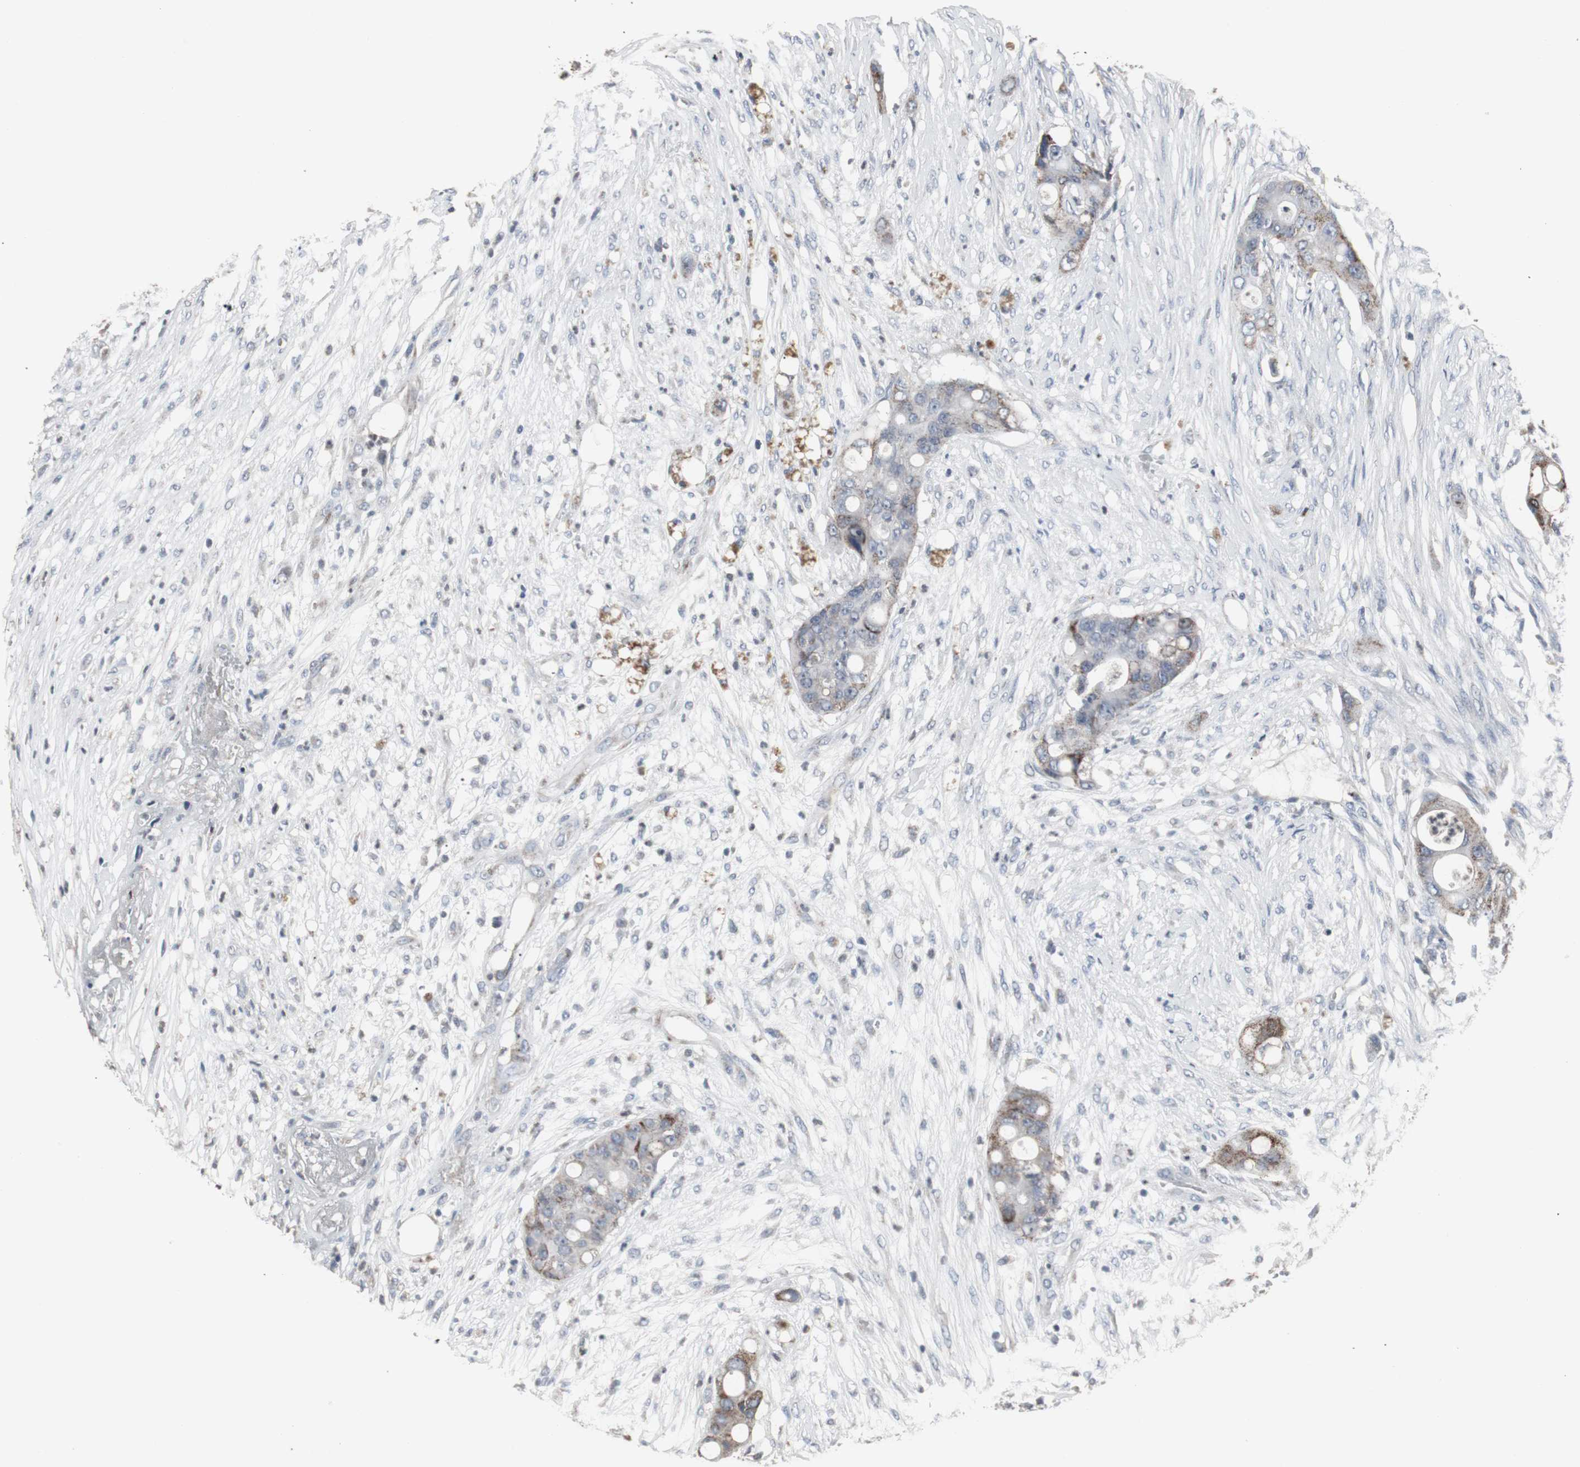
{"staining": {"intensity": "moderate", "quantity": "25%-75%", "location": "cytoplasmic/membranous"}, "tissue": "colorectal cancer", "cell_type": "Tumor cells", "image_type": "cancer", "snomed": [{"axis": "morphology", "description": "Adenocarcinoma, NOS"}, {"axis": "topography", "description": "Colon"}], "caption": "Immunohistochemical staining of human colorectal cancer reveals medium levels of moderate cytoplasmic/membranous protein staining in approximately 25%-75% of tumor cells.", "gene": "ACAA1", "patient": {"sex": "female", "age": 57}}